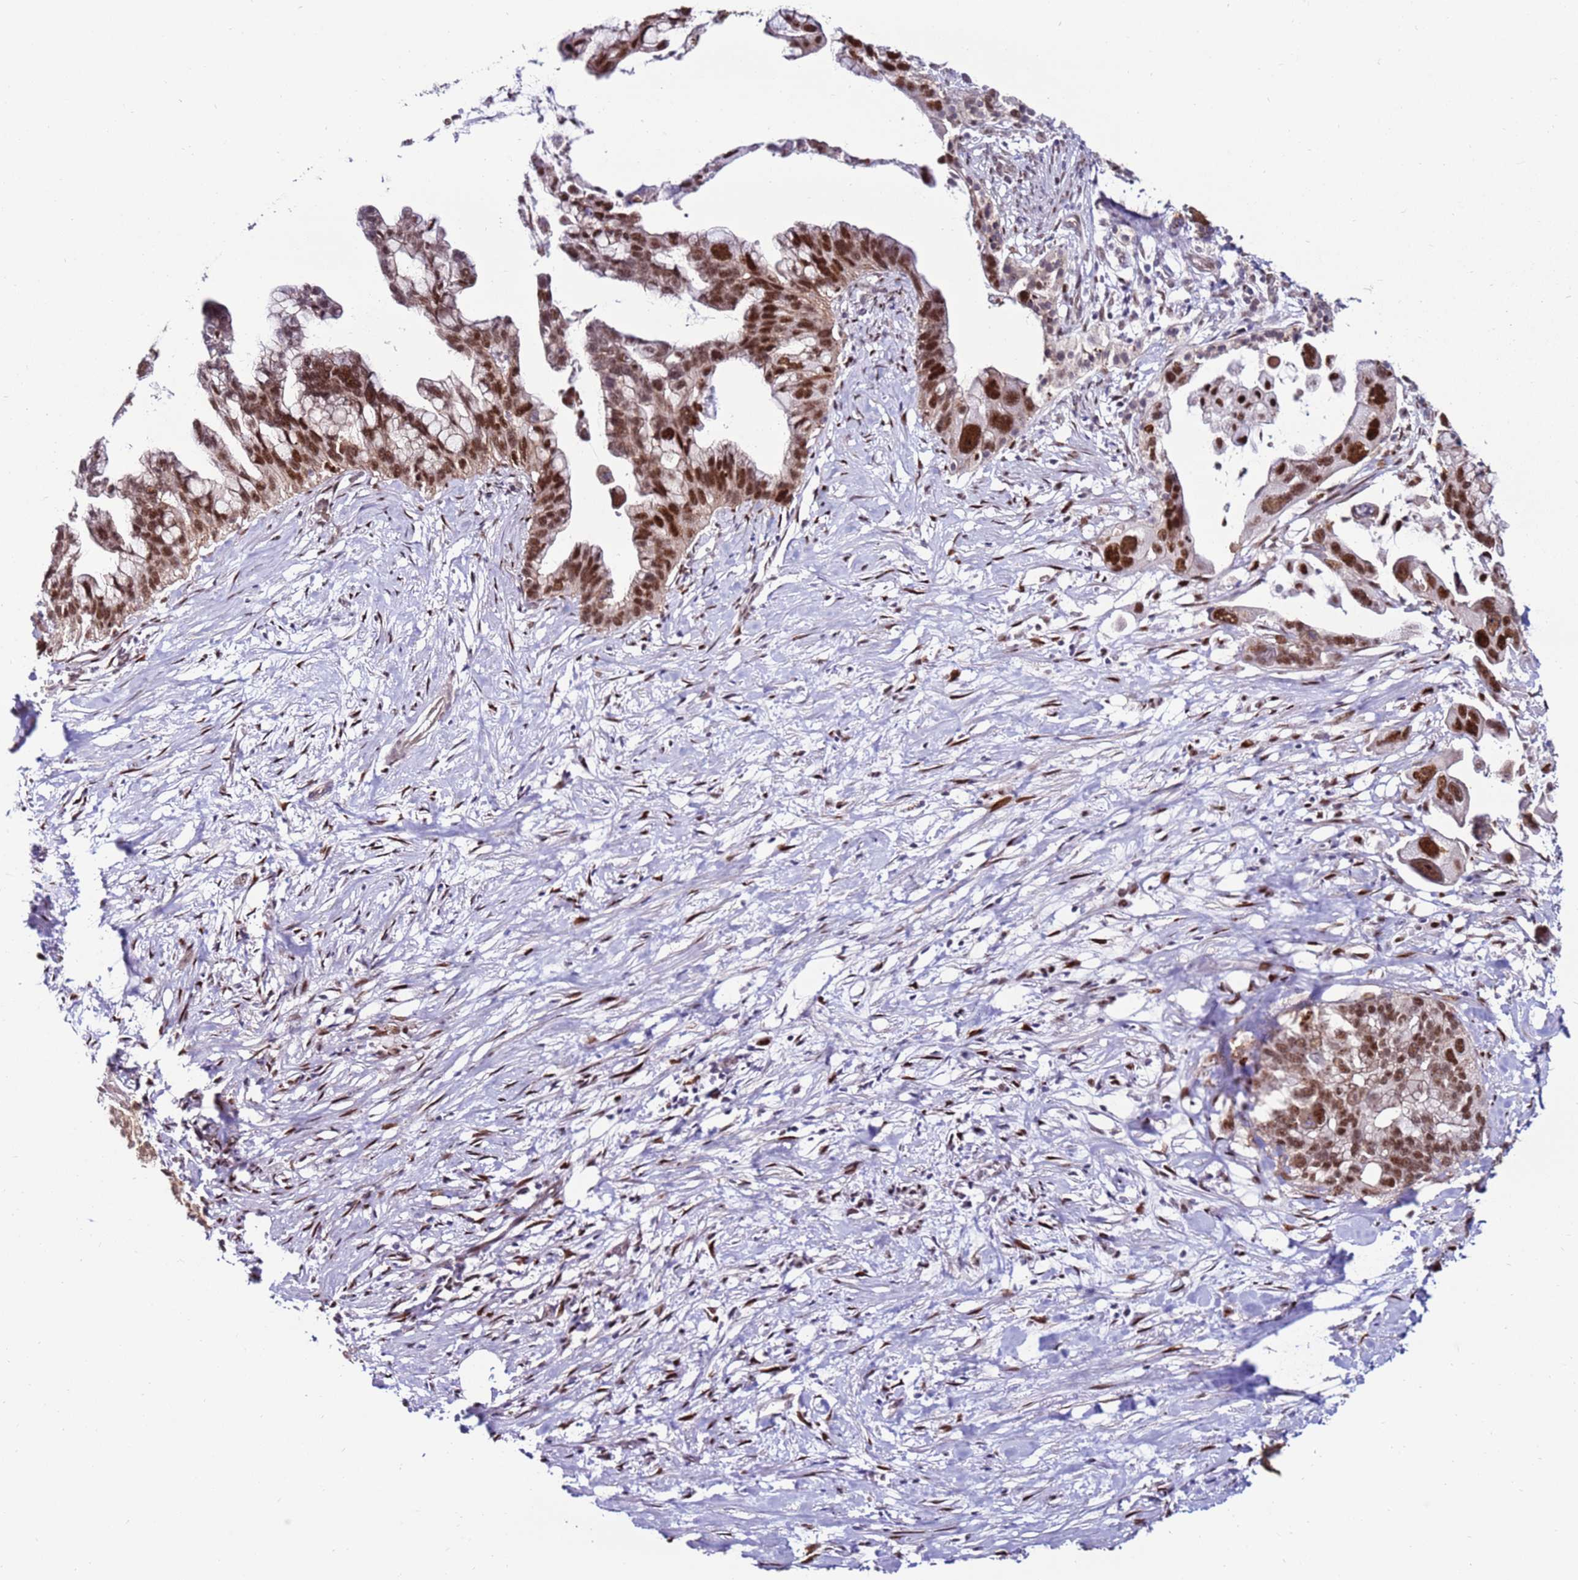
{"staining": {"intensity": "moderate", "quantity": ">75%", "location": "cytoplasmic/membranous,nuclear"}, "tissue": "pancreatic cancer", "cell_type": "Tumor cells", "image_type": "cancer", "snomed": [{"axis": "morphology", "description": "Adenocarcinoma, NOS"}, {"axis": "topography", "description": "Pancreas"}], "caption": "The photomicrograph reveals immunohistochemical staining of adenocarcinoma (pancreatic). There is moderate cytoplasmic/membranous and nuclear expression is appreciated in about >75% of tumor cells.", "gene": "KPNA4", "patient": {"sex": "female", "age": 83}}